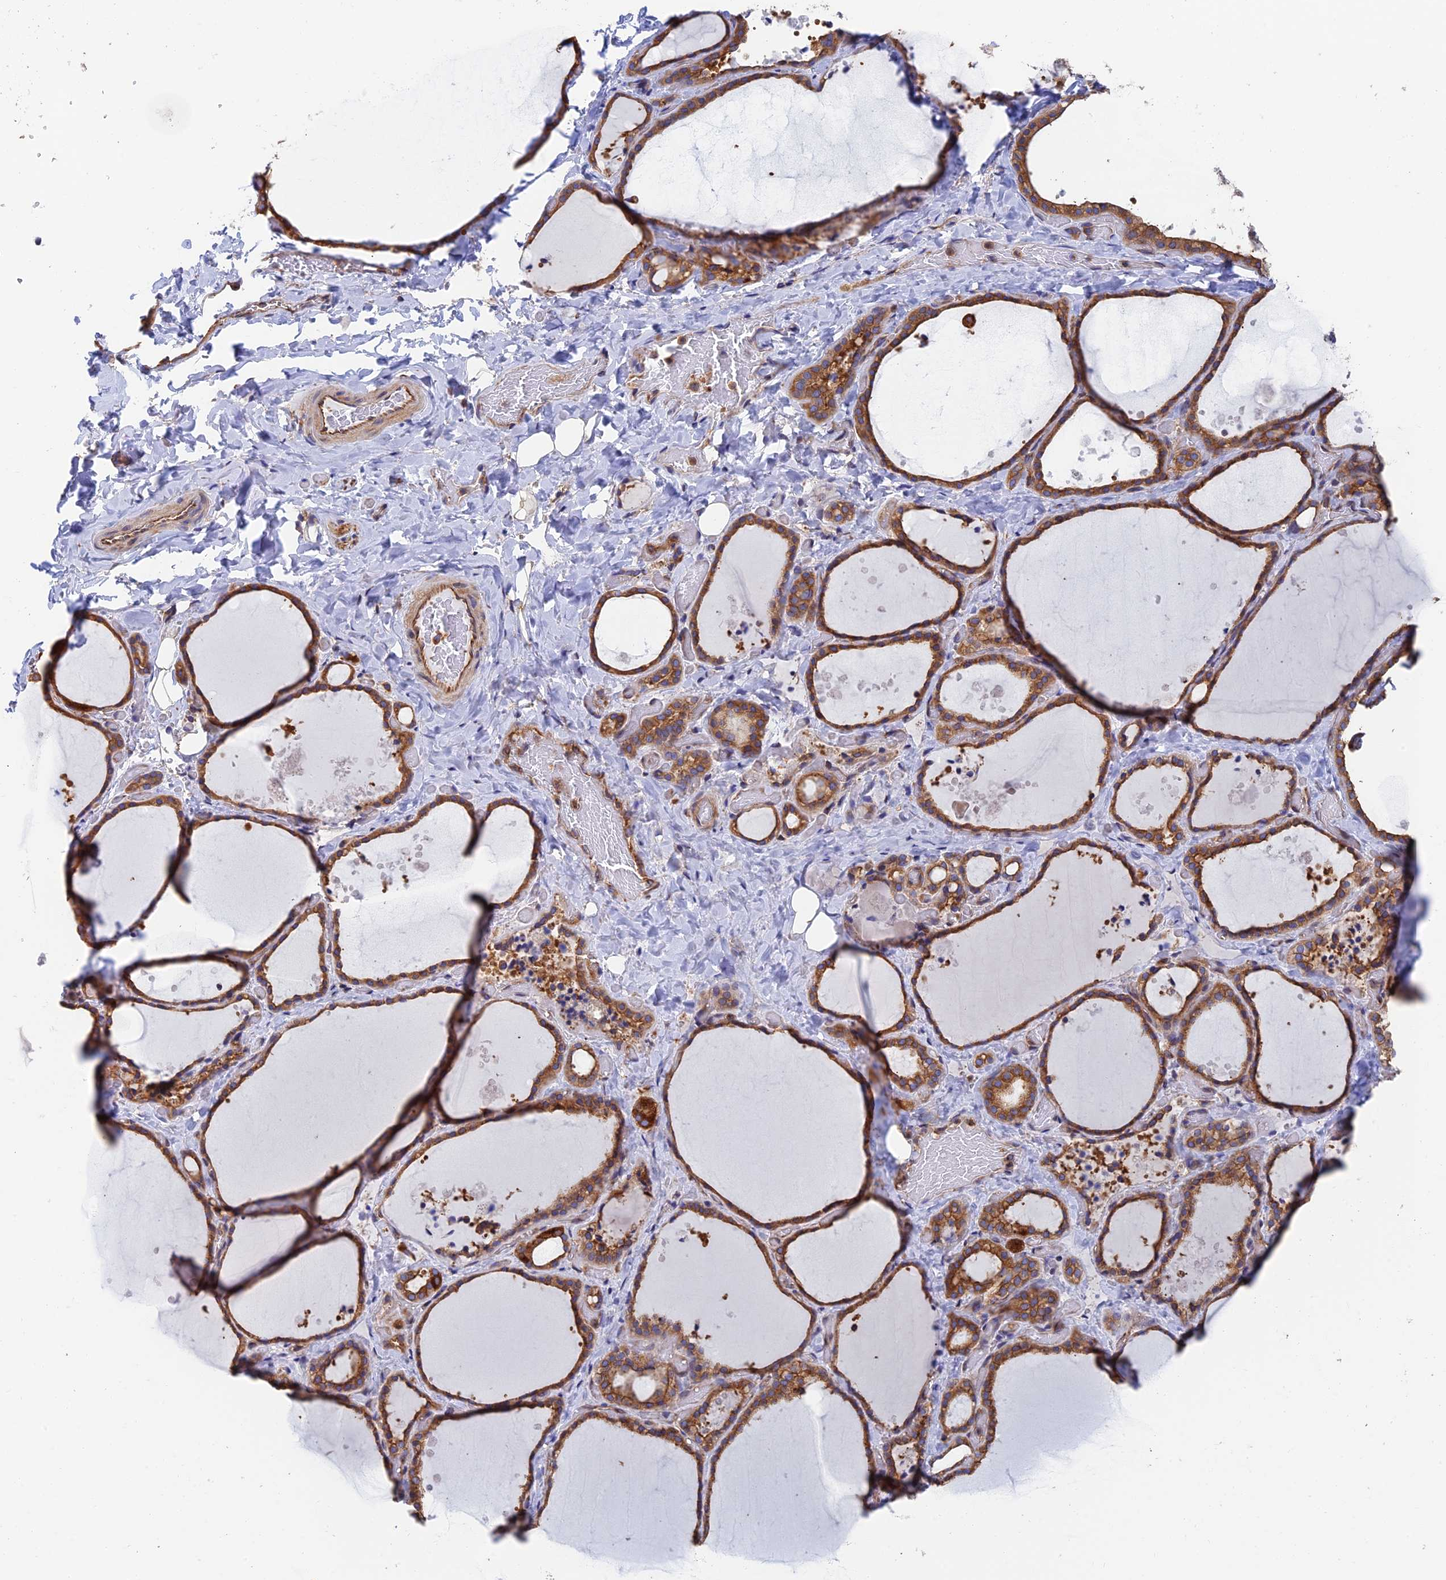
{"staining": {"intensity": "moderate", "quantity": ">75%", "location": "cytoplasmic/membranous"}, "tissue": "thyroid gland", "cell_type": "Glandular cells", "image_type": "normal", "snomed": [{"axis": "morphology", "description": "Normal tissue, NOS"}, {"axis": "topography", "description": "Thyroid gland"}], "caption": "A photomicrograph of thyroid gland stained for a protein displays moderate cytoplasmic/membranous brown staining in glandular cells. (DAB (3,3'-diaminobenzidine) IHC, brown staining for protein, blue staining for nuclei).", "gene": "DCTN2", "patient": {"sex": "female", "age": 44}}